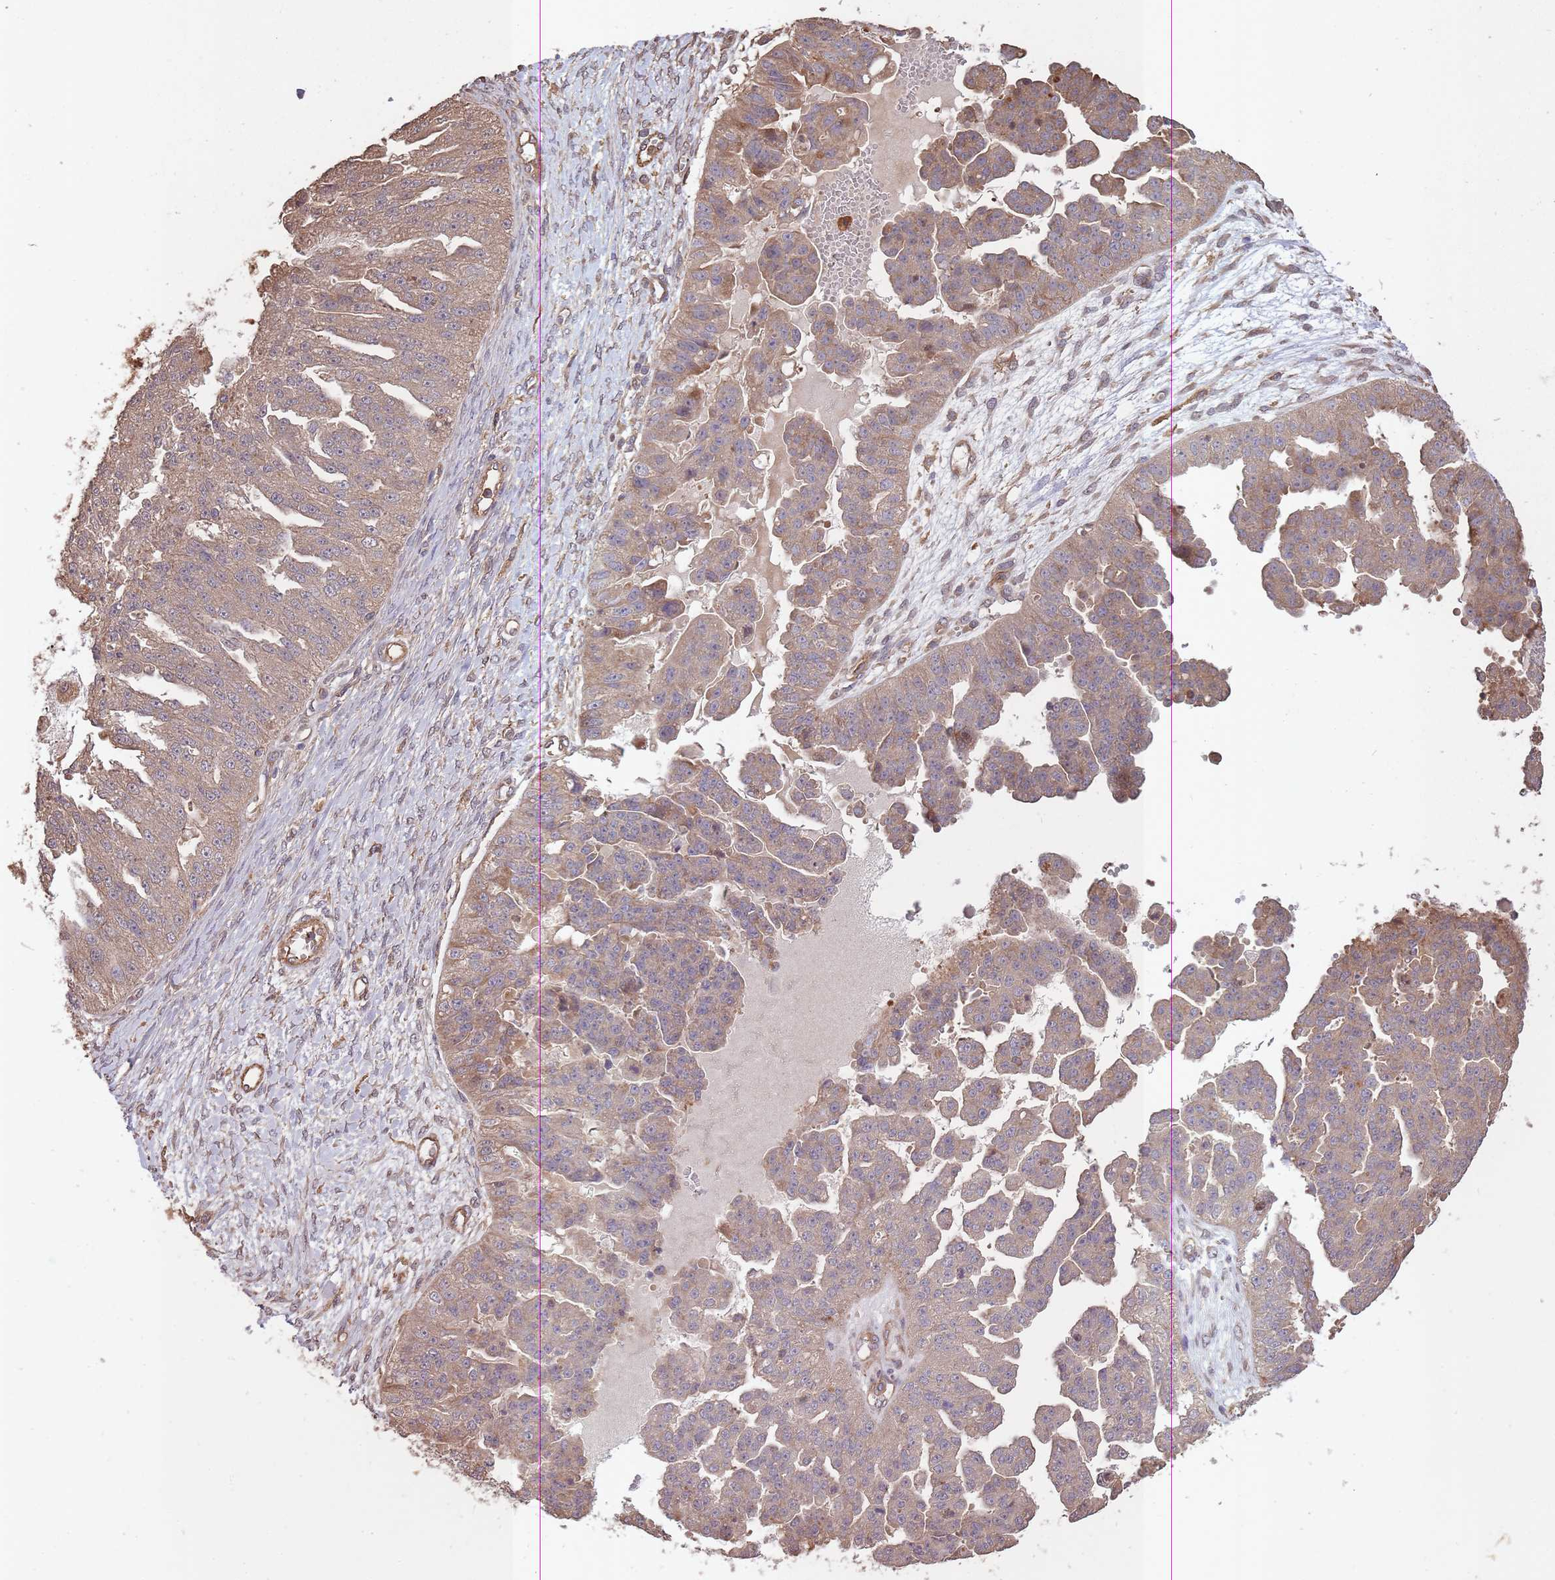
{"staining": {"intensity": "moderate", "quantity": "25%-75%", "location": "cytoplasmic/membranous"}, "tissue": "ovarian cancer", "cell_type": "Tumor cells", "image_type": "cancer", "snomed": [{"axis": "morphology", "description": "Cystadenocarcinoma, serous, NOS"}, {"axis": "topography", "description": "Ovary"}], "caption": "A micrograph of human ovarian cancer (serous cystadenocarcinoma) stained for a protein exhibits moderate cytoplasmic/membranous brown staining in tumor cells. (brown staining indicates protein expression, while blue staining denotes nuclei).", "gene": "ARMH3", "patient": {"sex": "female", "age": 58}}